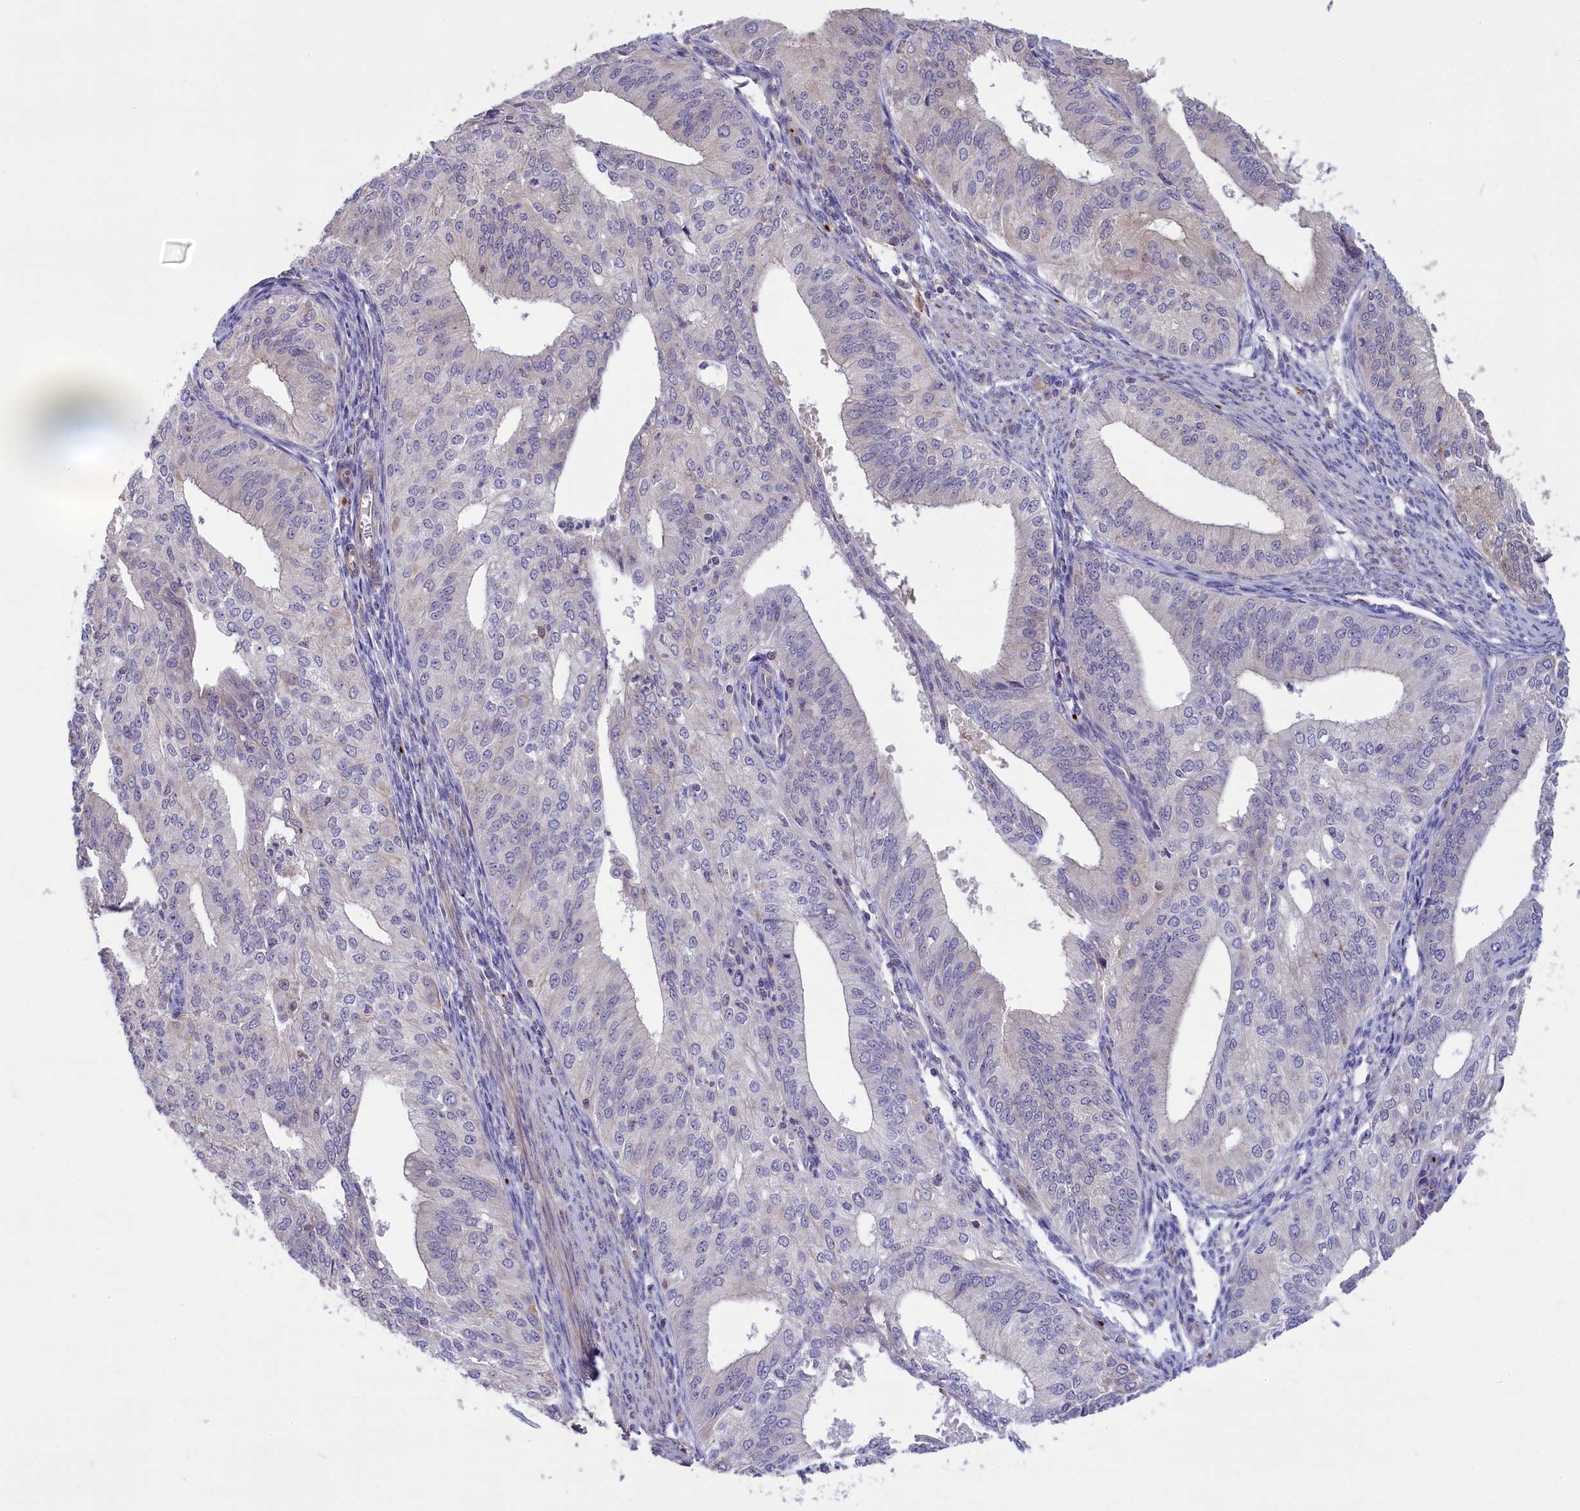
{"staining": {"intensity": "weak", "quantity": "<25%", "location": "cytoplasmic/membranous"}, "tissue": "endometrial cancer", "cell_type": "Tumor cells", "image_type": "cancer", "snomed": [{"axis": "morphology", "description": "Adenocarcinoma, NOS"}, {"axis": "topography", "description": "Endometrium"}], "caption": "Image shows no protein expression in tumor cells of endometrial cancer tissue.", "gene": "HEATR3", "patient": {"sex": "female", "age": 50}}